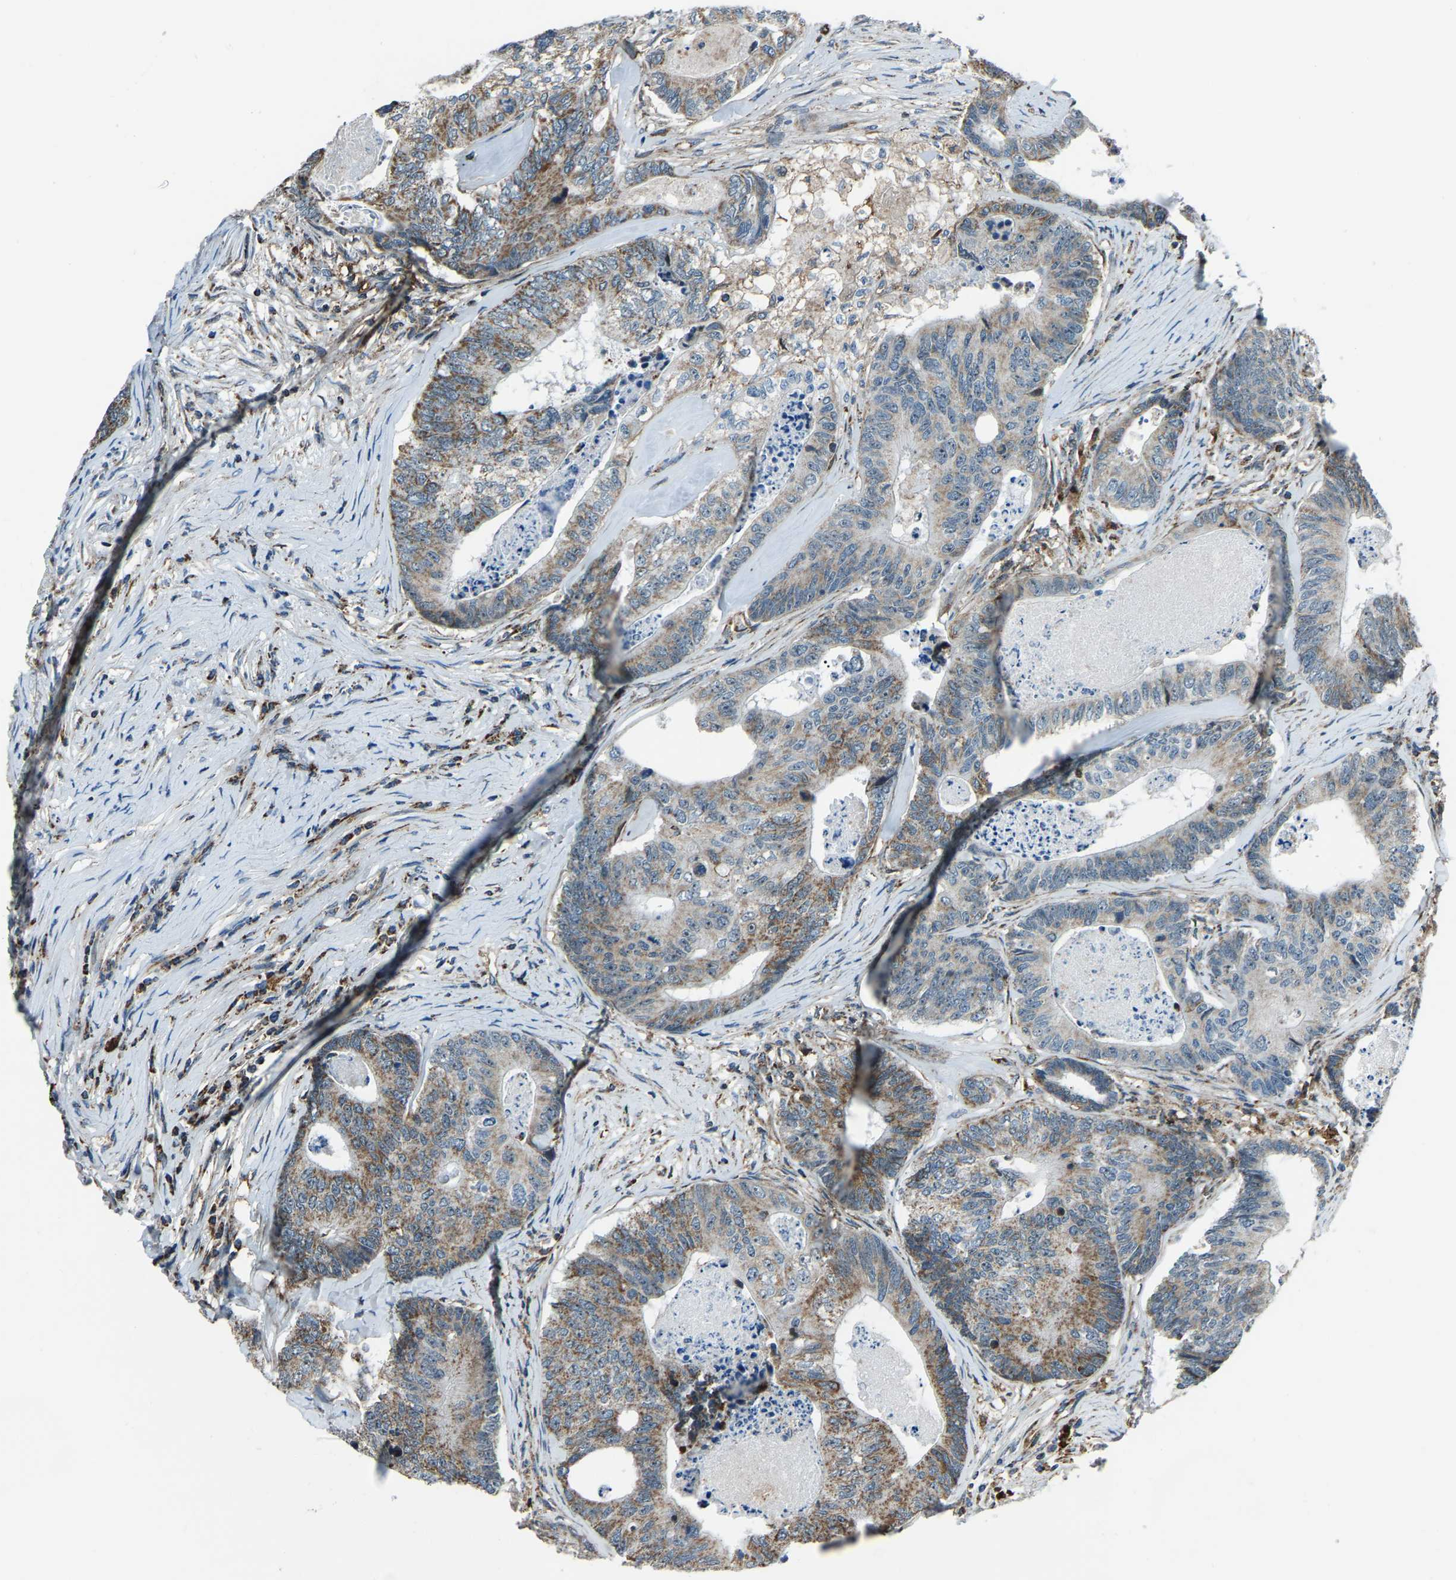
{"staining": {"intensity": "moderate", "quantity": "25%-75%", "location": "cytoplasmic/membranous"}, "tissue": "colorectal cancer", "cell_type": "Tumor cells", "image_type": "cancer", "snomed": [{"axis": "morphology", "description": "Adenocarcinoma, NOS"}, {"axis": "topography", "description": "Colon"}], "caption": "Immunohistochemistry (IHC) staining of colorectal cancer, which exhibits medium levels of moderate cytoplasmic/membranous staining in about 25%-75% of tumor cells indicating moderate cytoplasmic/membranous protein expression. The staining was performed using DAB (brown) for protein detection and nuclei were counterstained in hematoxylin (blue).", "gene": "RBM33", "patient": {"sex": "female", "age": 67}}